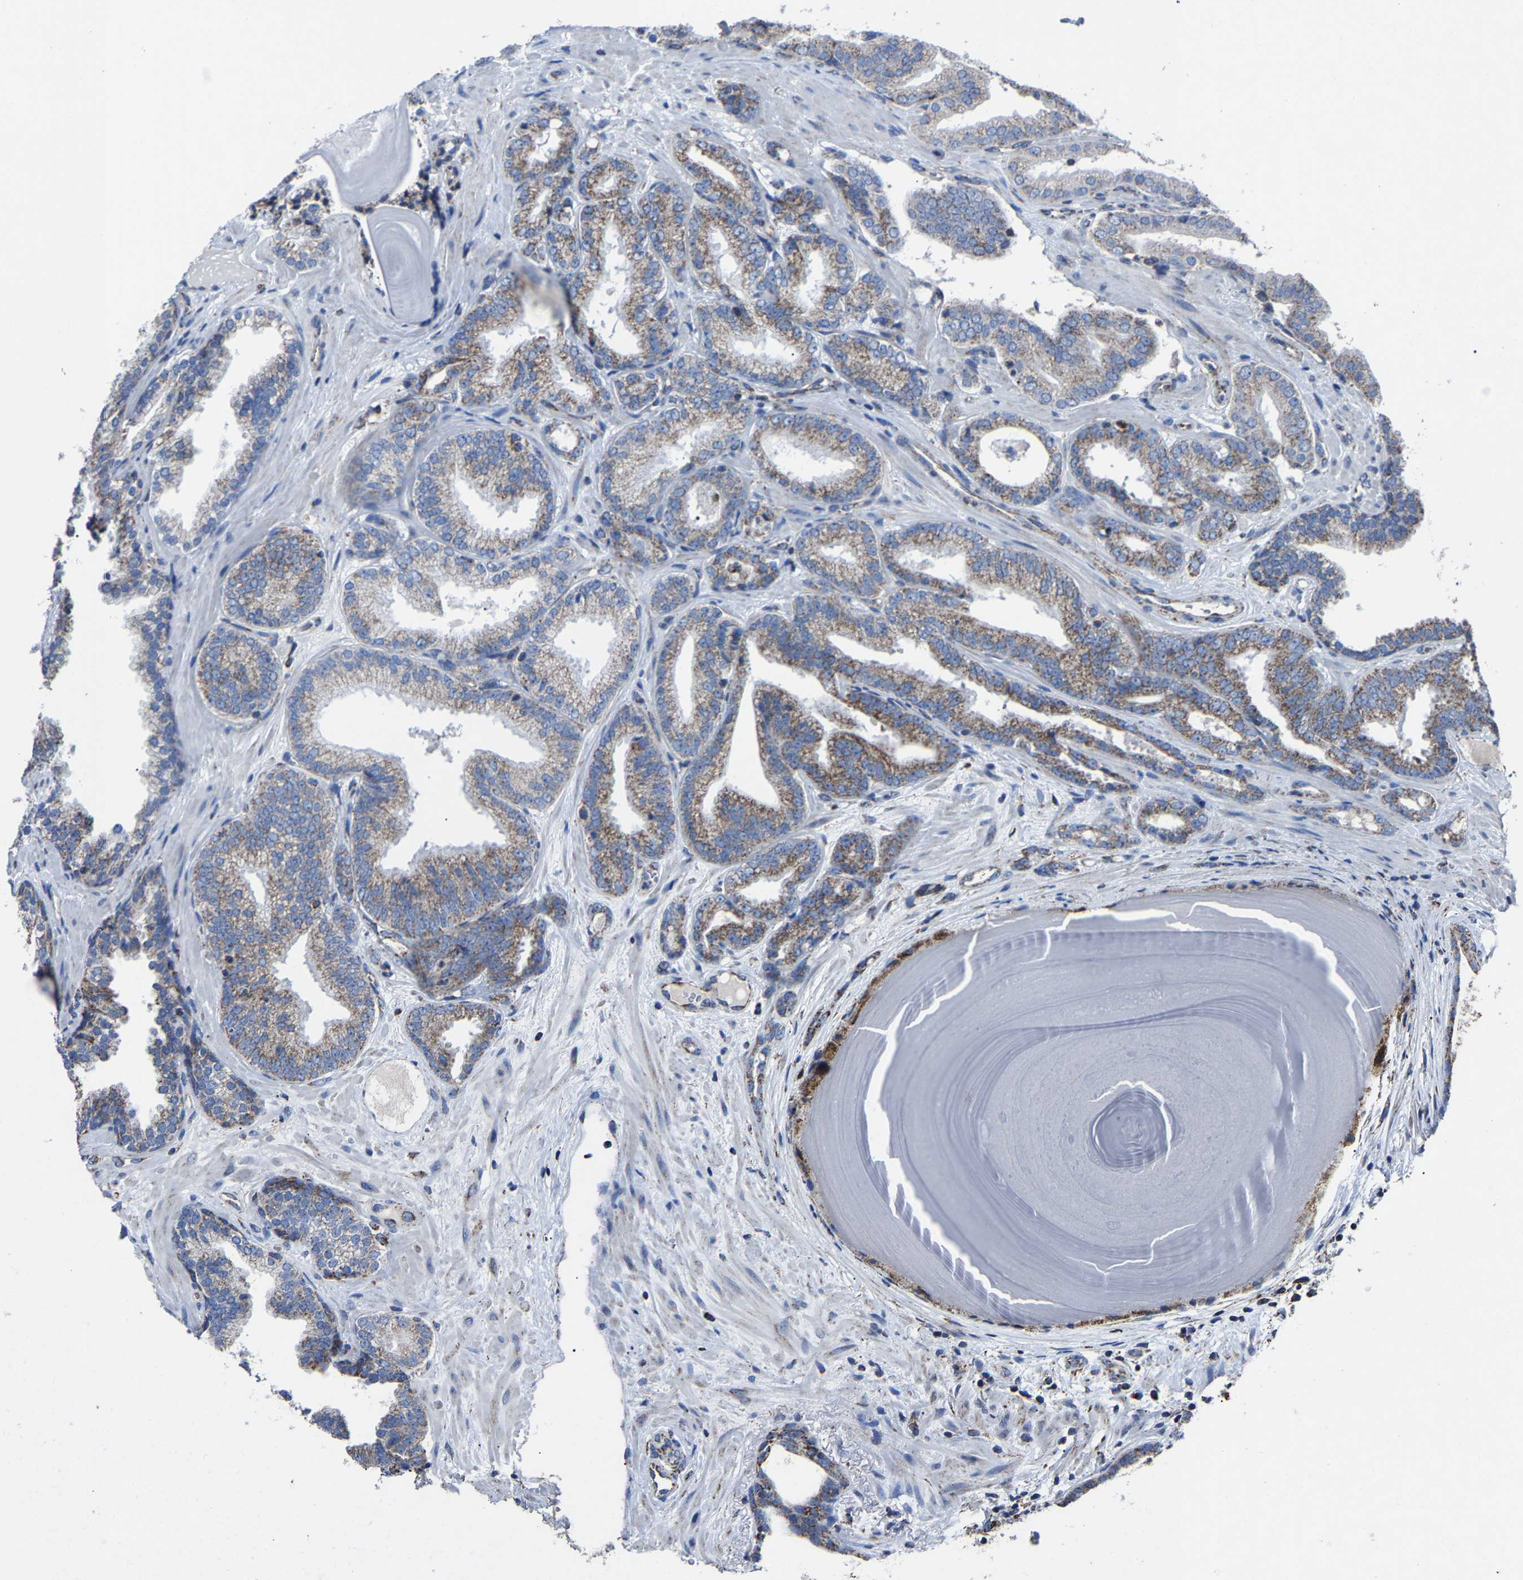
{"staining": {"intensity": "moderate", "quantity": ">75%", "location": "cytoplasmic/membranous"}, "tissue": "prostate cancer", "cell_type": "Tumor cells", "image_type": "cancer", "snomed": [{"axis": "morphology", "description": "Adenocarcinoma, Low grade"}, {"axis": "topography", "description": "Prostate"}], "caption": "Tumor cells demonstrate medium levels of moderate cytoplasmic/membranous positivity in about >75% of cells in human prostate adenocarcinoma (low-grade).", "gene": "NDUFV3", "patient": {"sex": "male", "age": 65}}